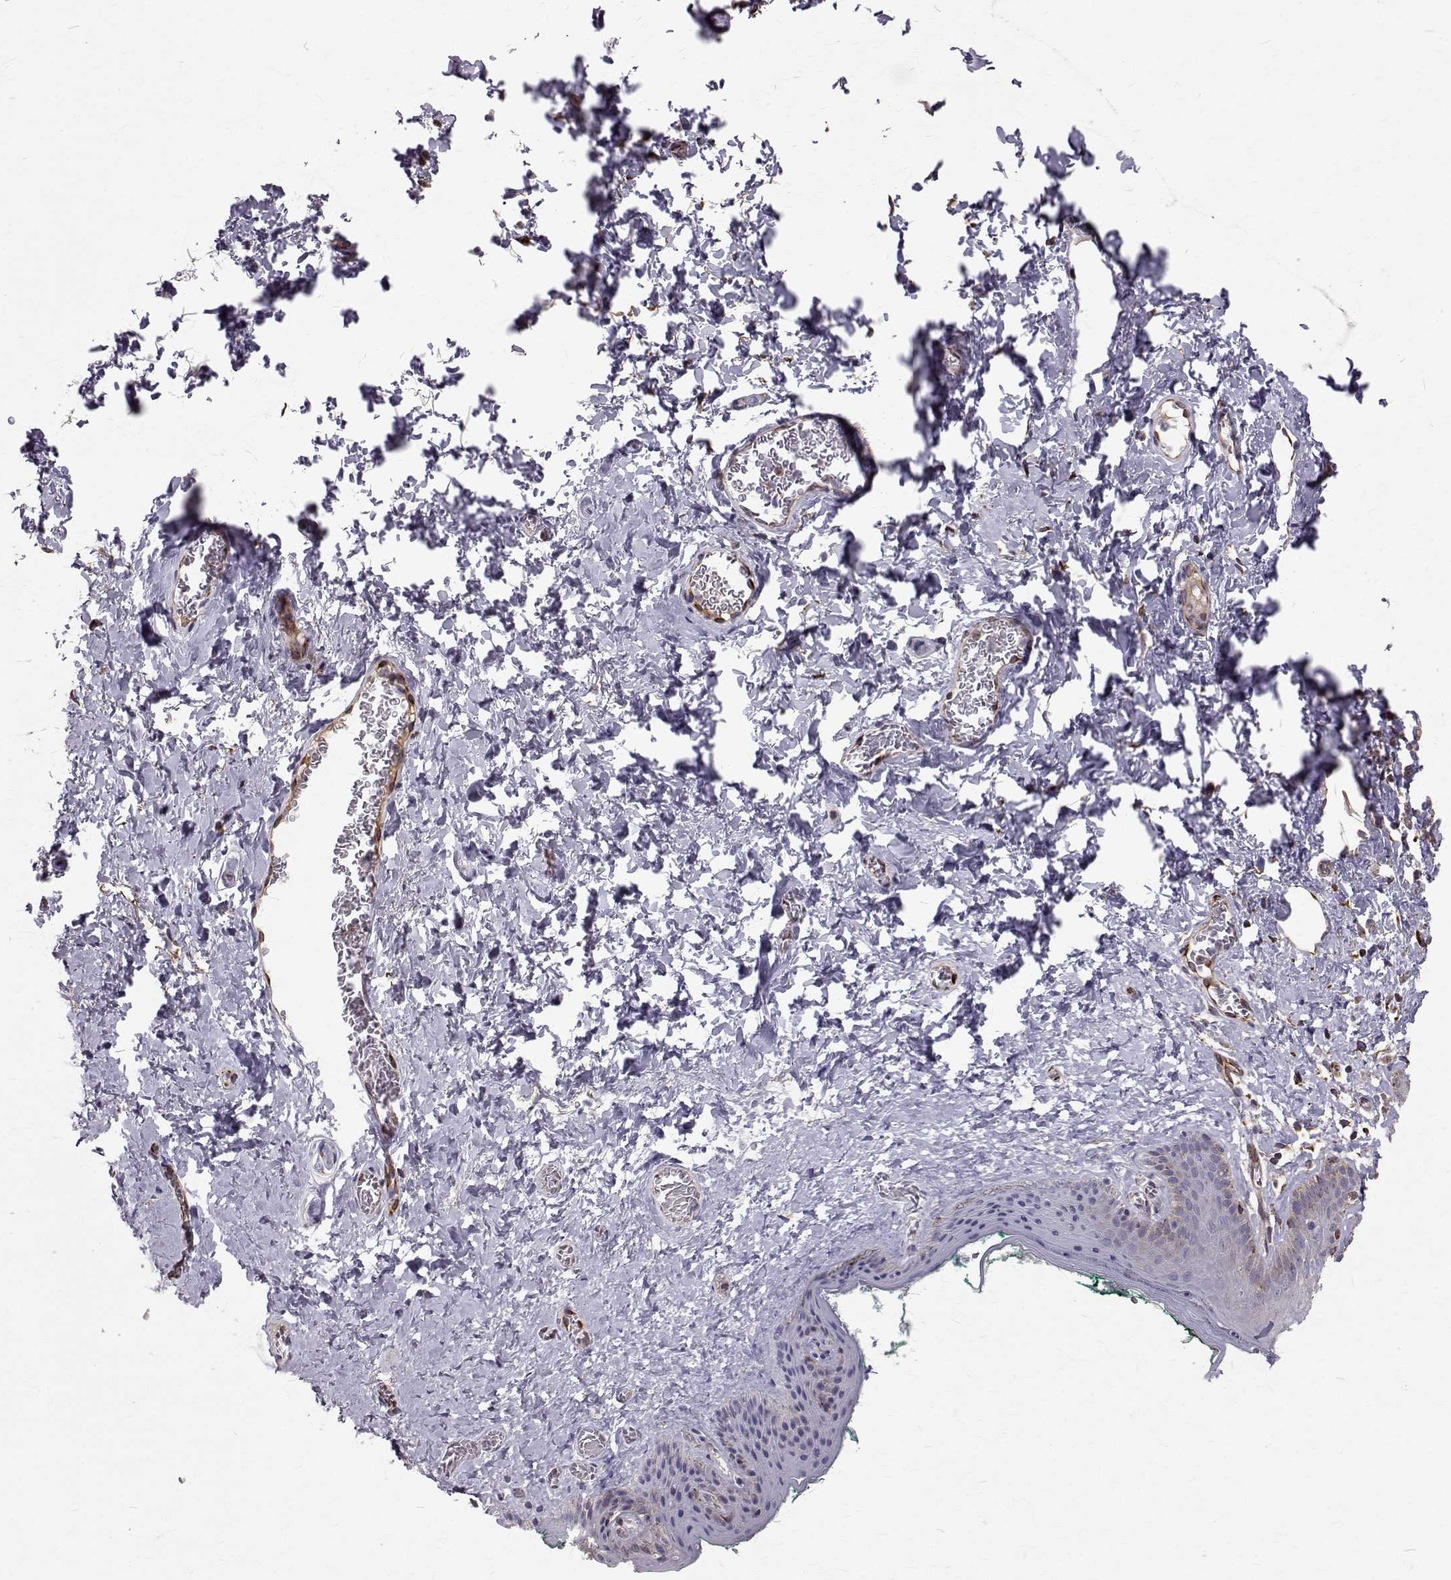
{"staining": {"intensity": "negative", "quantity": "none", "location": "none"}, "tissue": "skin", "cell_type": "Epidermal cells", "image_type": "normal", "snomed": [{"axis": "morphology", "description": "Normal tissue, NOS"}, {"axis": "topography", "description": "Vulva"}, {"axis": "topography", "description": "Peripheral nerve tissue"}], "caption": "Immunohistochemistry photomicrograph of unremarkable human skin stained for a protein (brown), which shows no staining in epidermal cells. (DAB (3,3'-diaminobenzidine) IHC visualized using brightfield microscopy, high magnification).", "gene": "ARFGAP1", "patient": {"sex": "female", "age": 66}}